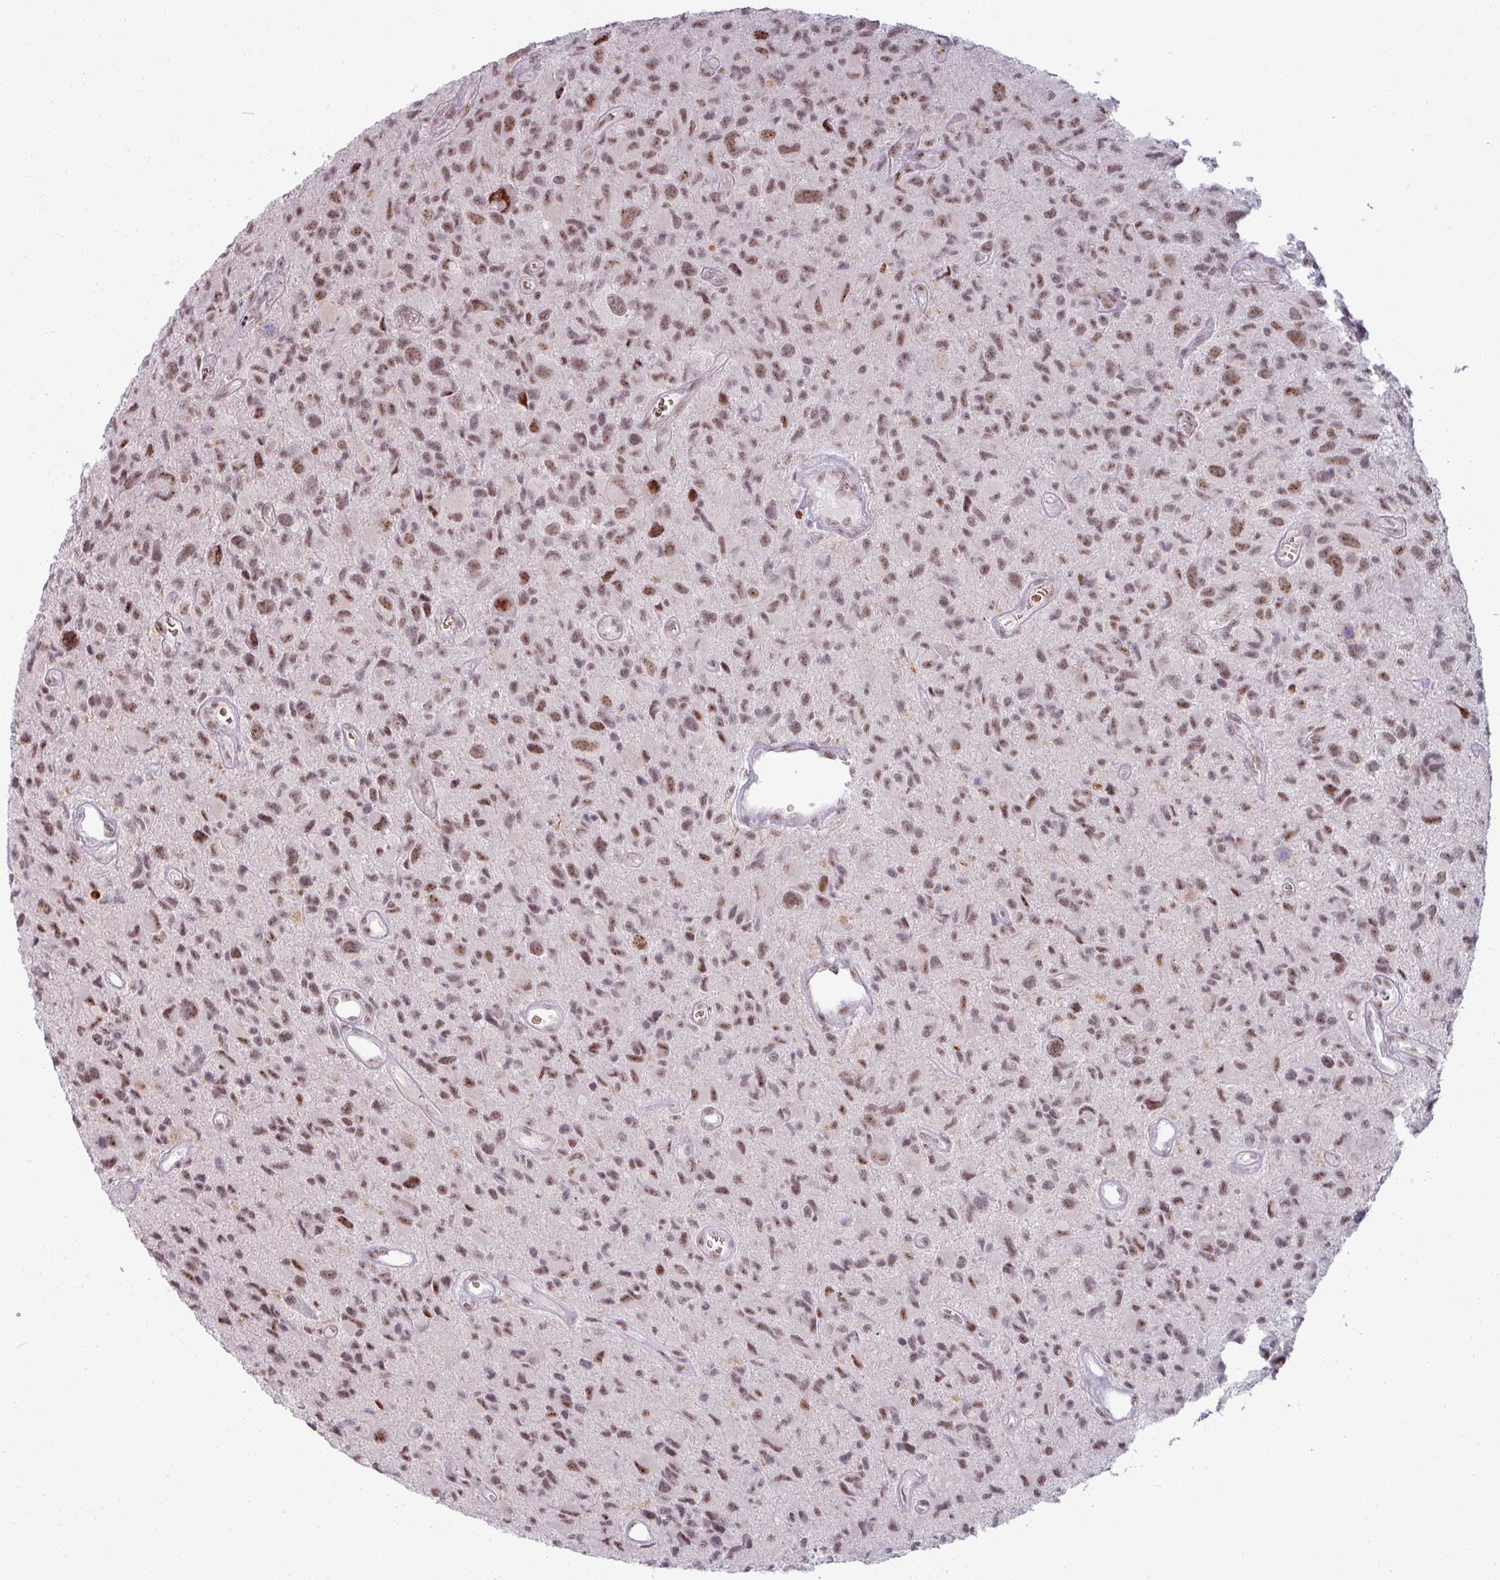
{"staining": {"intensity": "moderate", "quantity": ">75%", "location": "nuclear"}, "tissue": "glioma", "cell_type": "Tumor cells", "image_type": "cancer", "snomed": [{"axis": "morphology", "description": "Glioma, malignant, High grade"}, {"axis": "topography", "description": "Brain"}], "caption": "A photomicrograph showing moderate nuclear expression in approximately >75% of tumor cells in malignant glioma (high-grade), as visualized by brown immunohistochemical staining.", "gene": "NCOR1", "patient": {"sex": "male", "age": 76}}